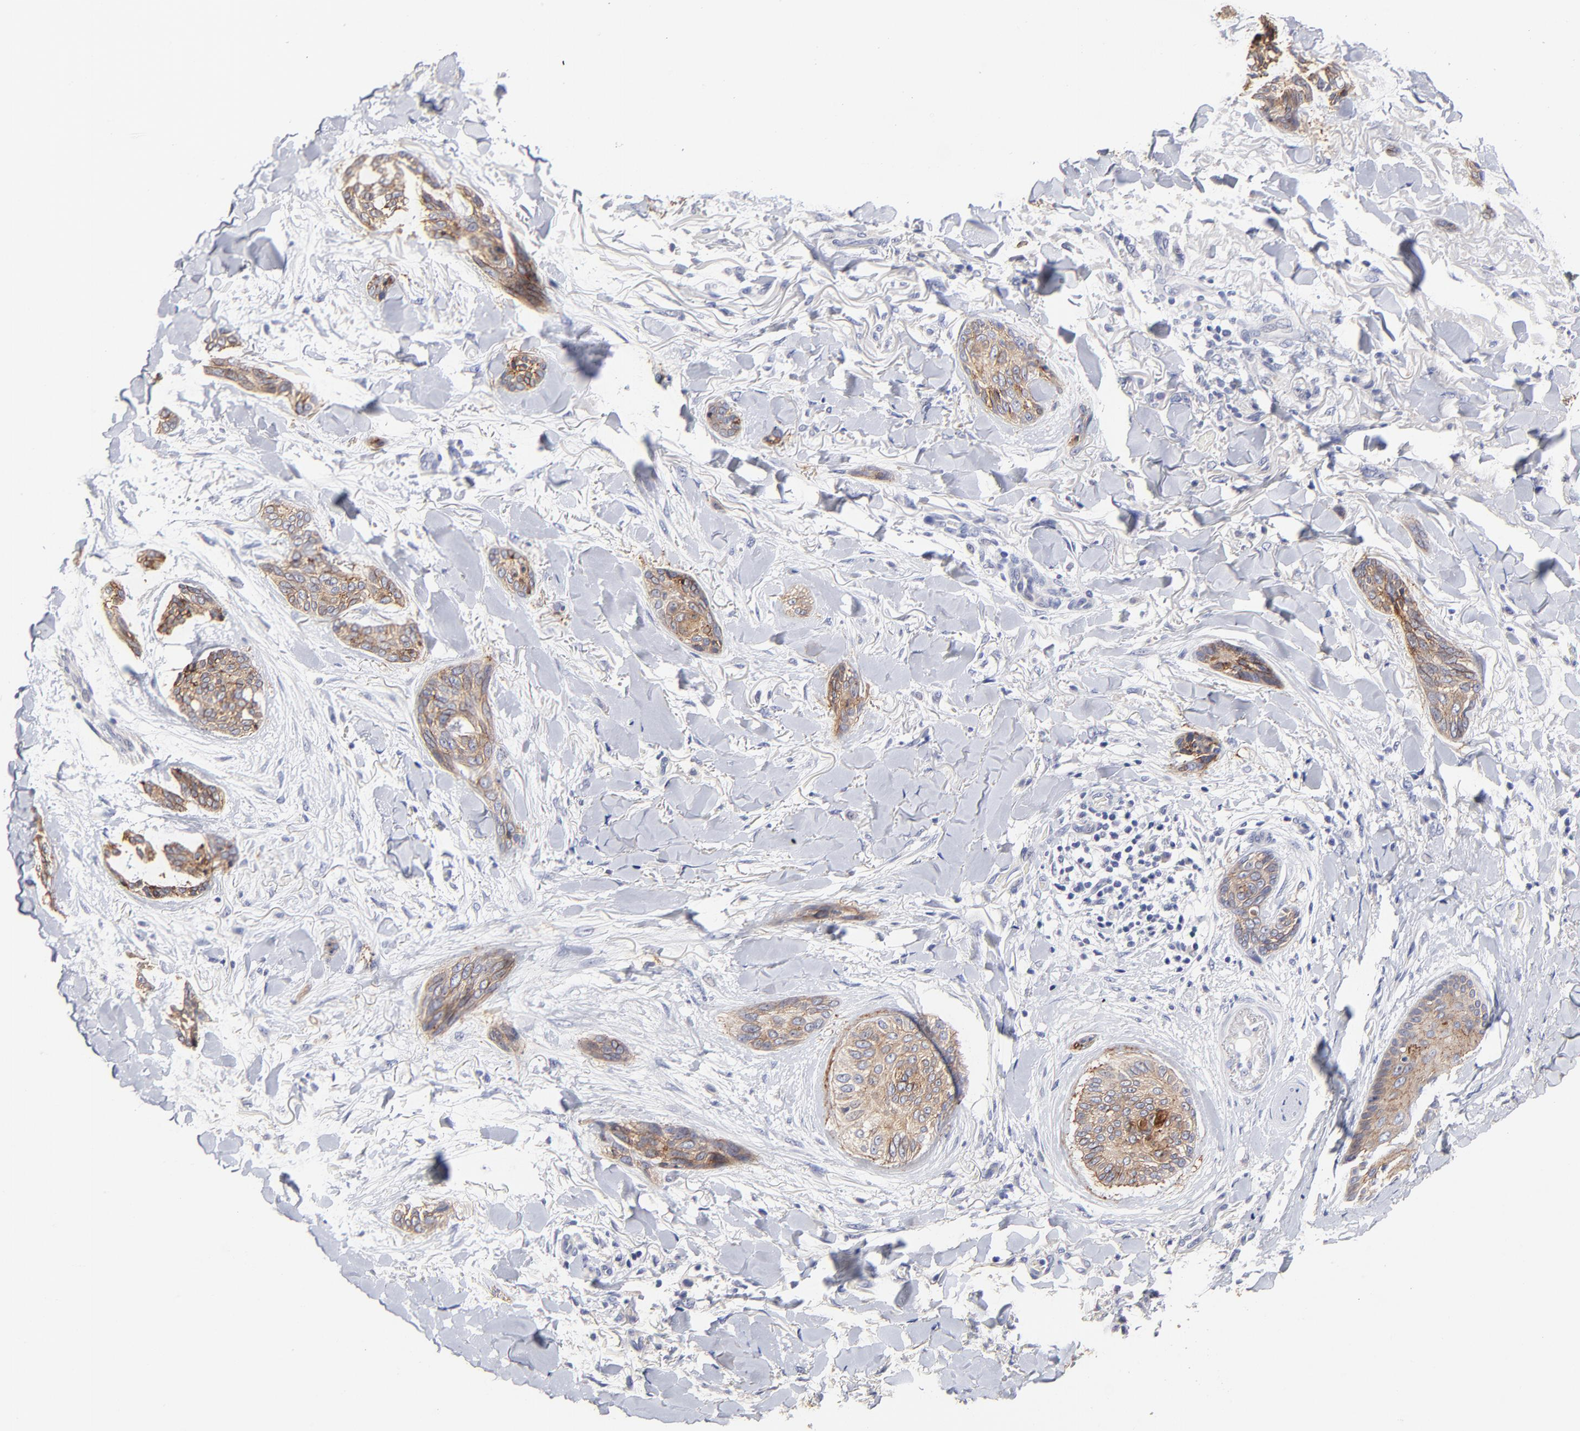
{"staining": {"intensity": "weak", "quantity": ">75%", "location": "cytoplasmic/membranous"}, "tissue": "skin cancer", "cell_type": "Tumor cells", "image_type": "cancer", "snomed": [{"axis": "morphology", "description": "Normal tissue, NOS"}, {"axis": "morphology", "description": "Basal cell carcinoma"}, {"axis": "topography", "description": "Skin"}], "caption": "The histopathology image shows staining of skin cancer (basal cell carcinoma), revealing weak cytoplasmic/membranous protein positivity (brown color) within tumor cells.", "gene": "CXADR", "patient": {"sex": "female", "age": 71}}